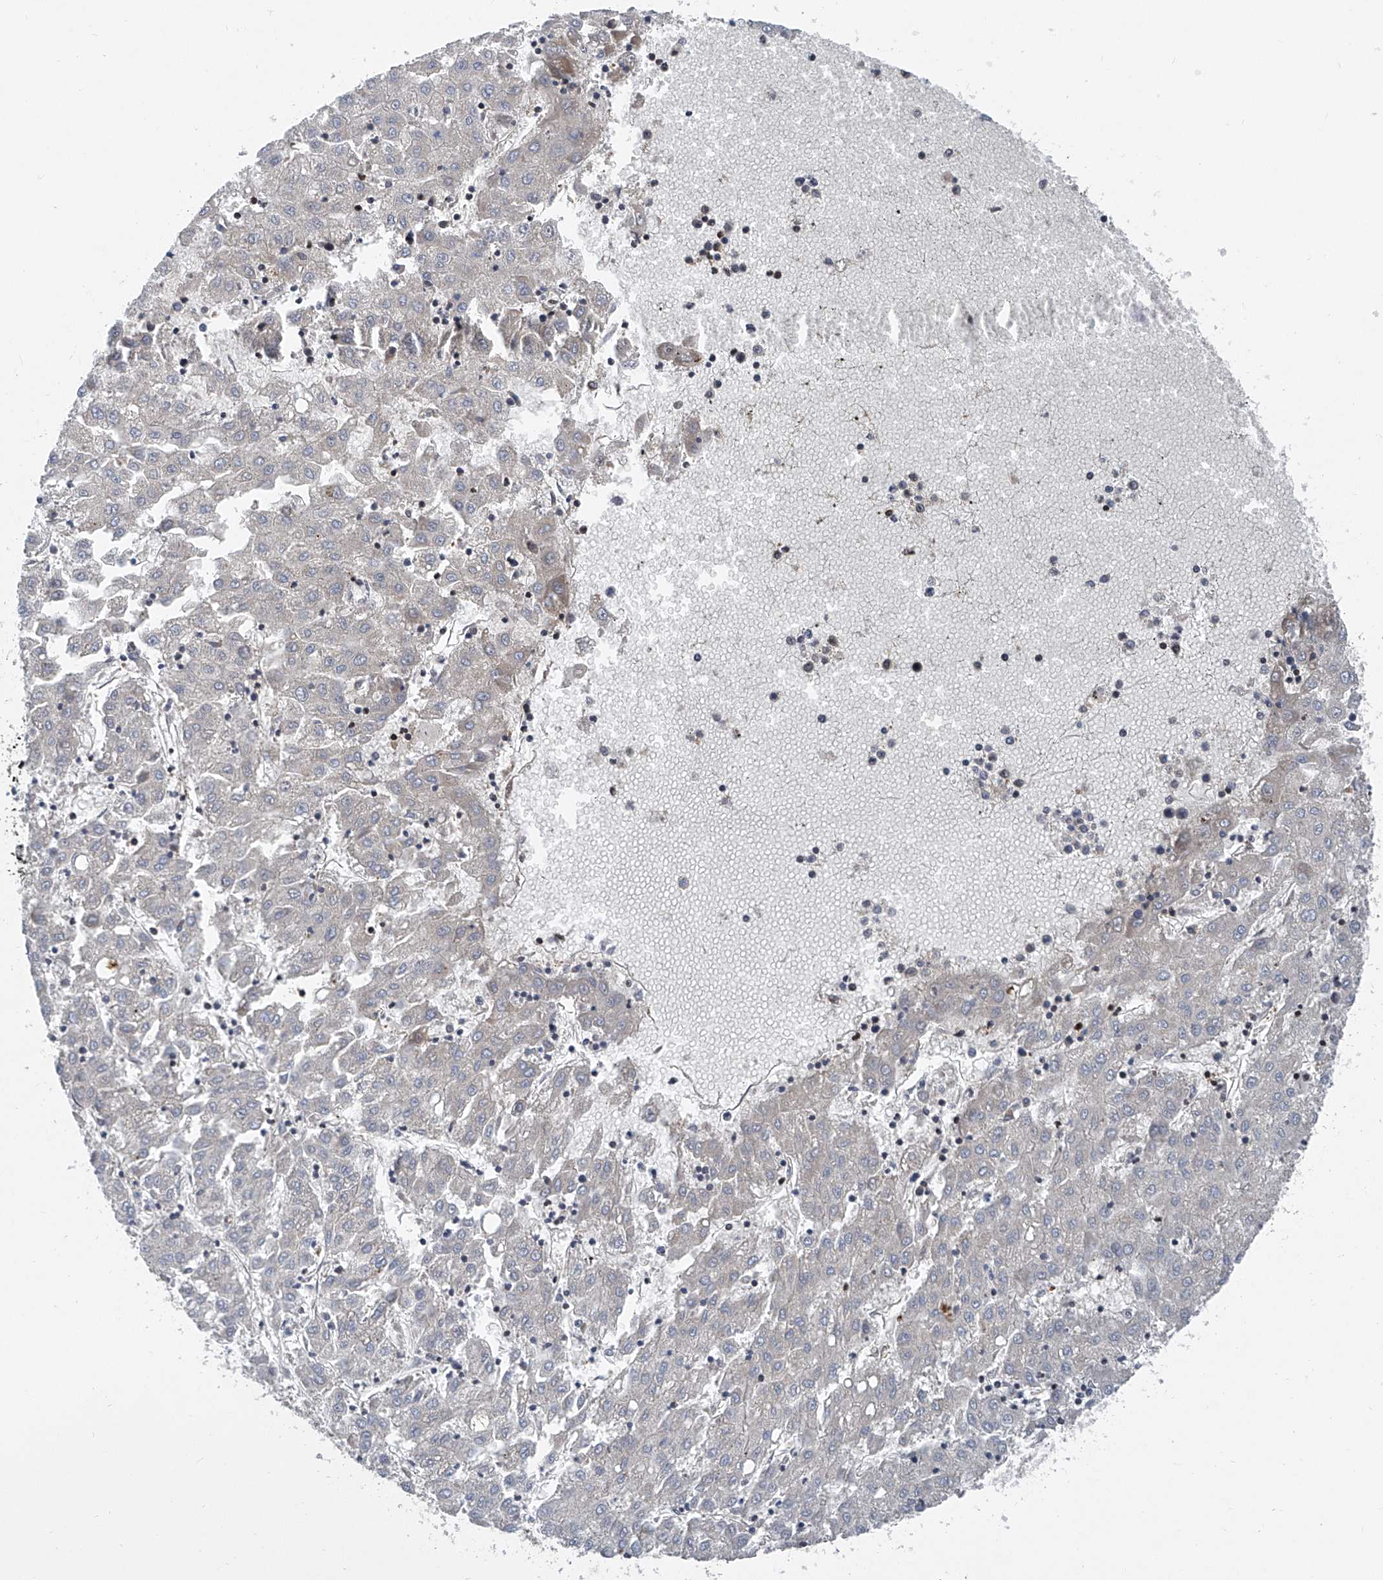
{"staining": {"intensity": "negative", "quantity": "none", "location": "none"}, "tissue": "liver cancer", "cell_type": "Tumor cells", "image_type": "cancer", "snomed": [{"axis": "morphology", "description": "Carcinoma, Hepatocellular, NOS"}, {"axis": "topography", "description": "Liver"}], "caption": "A high-resolution micrograph shows immunohistochemistry (IHC) staining of liver cancer (hepatocellular carcinoma), which reveals no significant expression in tumor cells.", "gene": "TRIM38", "patient": {"sex": "male", "age": 72}}